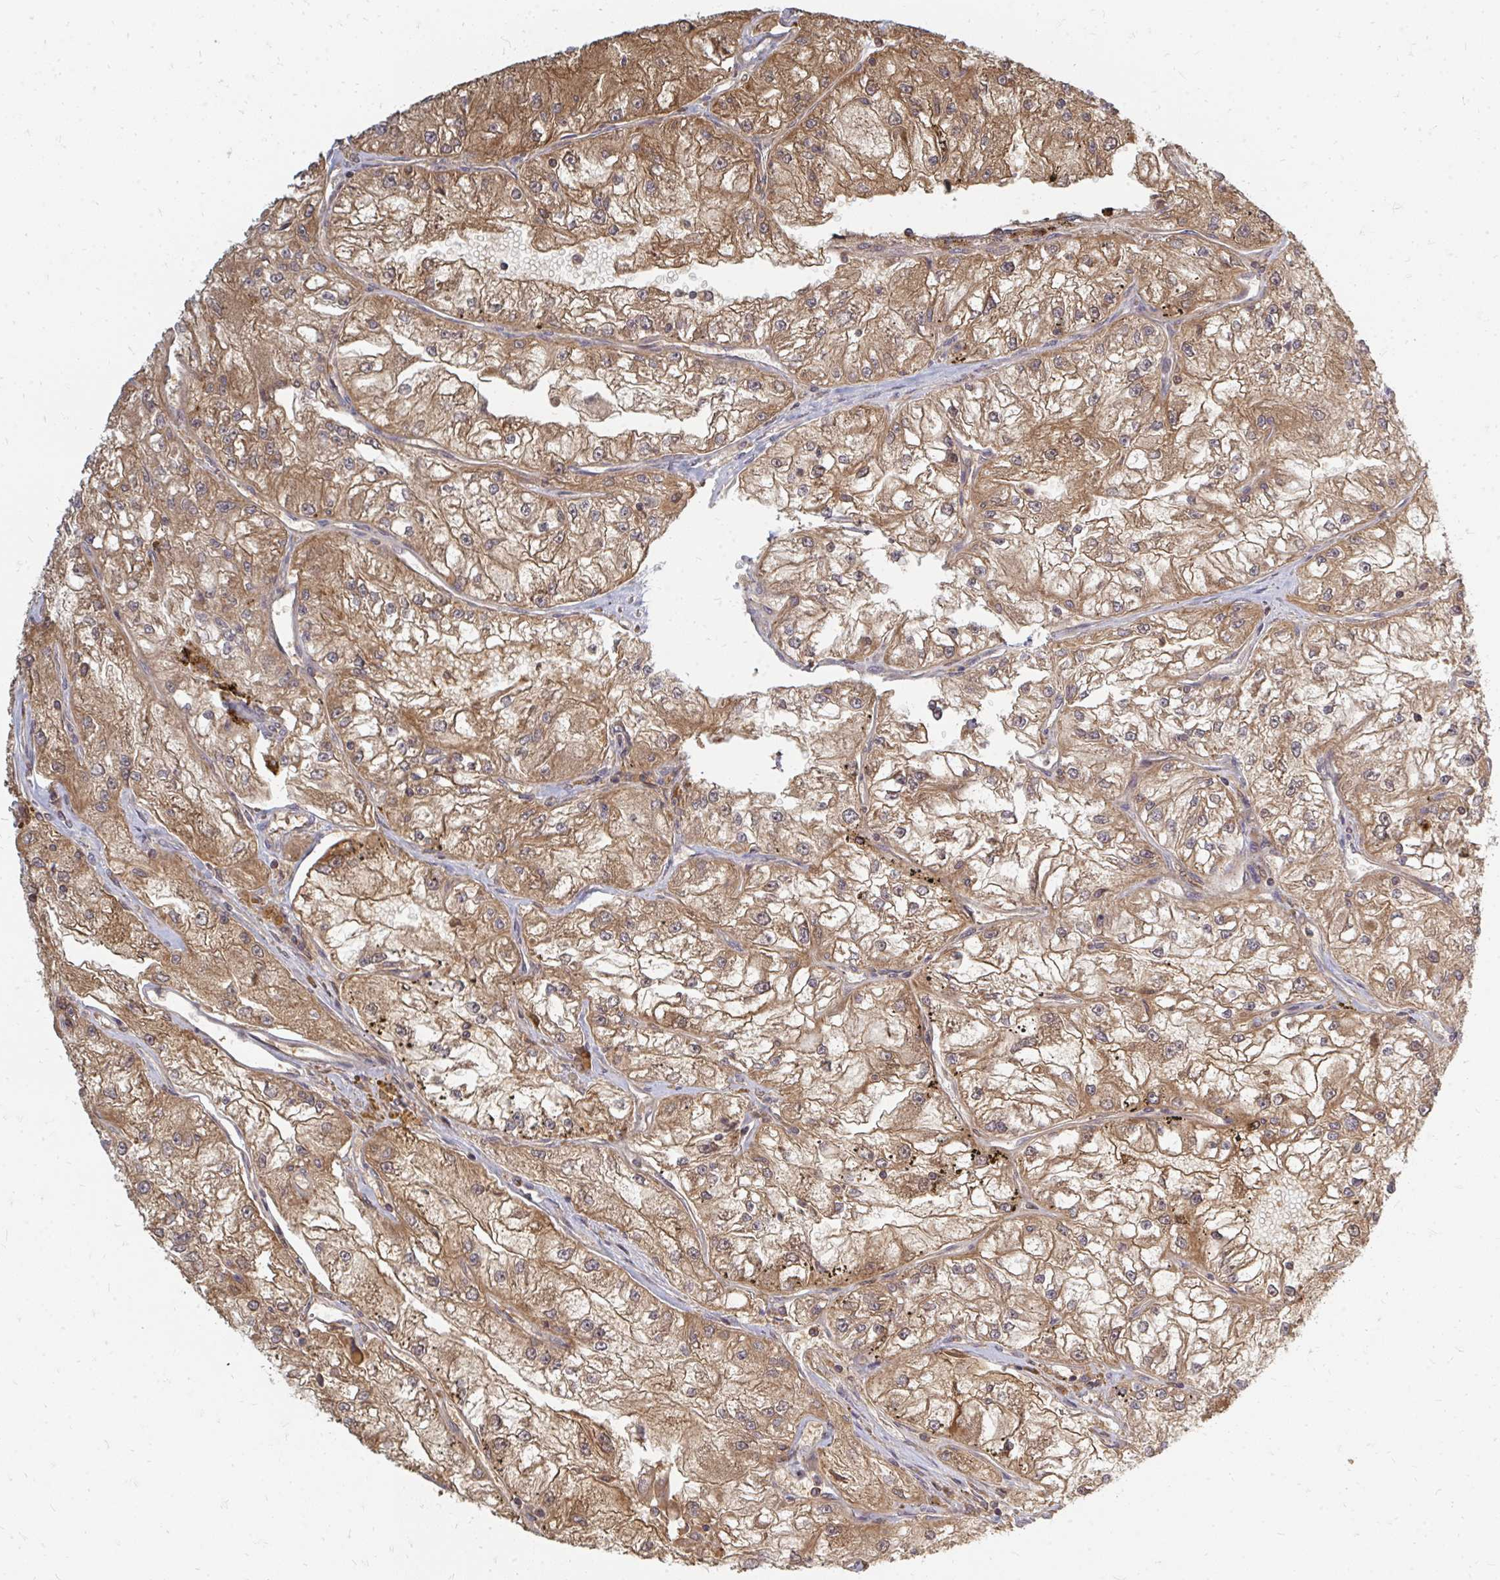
{"staining": {"intensity": "moderate", "quantity": ">75%", "location": "cytoplasmic/membranous"}, "tissue": "renal cancer", "cell_type": "Tumor cells", "image_type": "cancer", "snomed": [{"axis": "morphology", "description": "Adenocarcinoma, NOS"}, {"axis": "topography", "description": "Kidney"}], "caption": "Immunohistochemistry of human renal adenocarcinoma displays medium levels of moderate cytoplasmic/membranous positivity in about >75% of tumor cells. The protein is stained brown, and the nuclei are stained in blue (DAB IHC with brightfield microscopy, high magnification).", "gene": "ZNF285", "patient": {"sex": "female", "age": 72}}